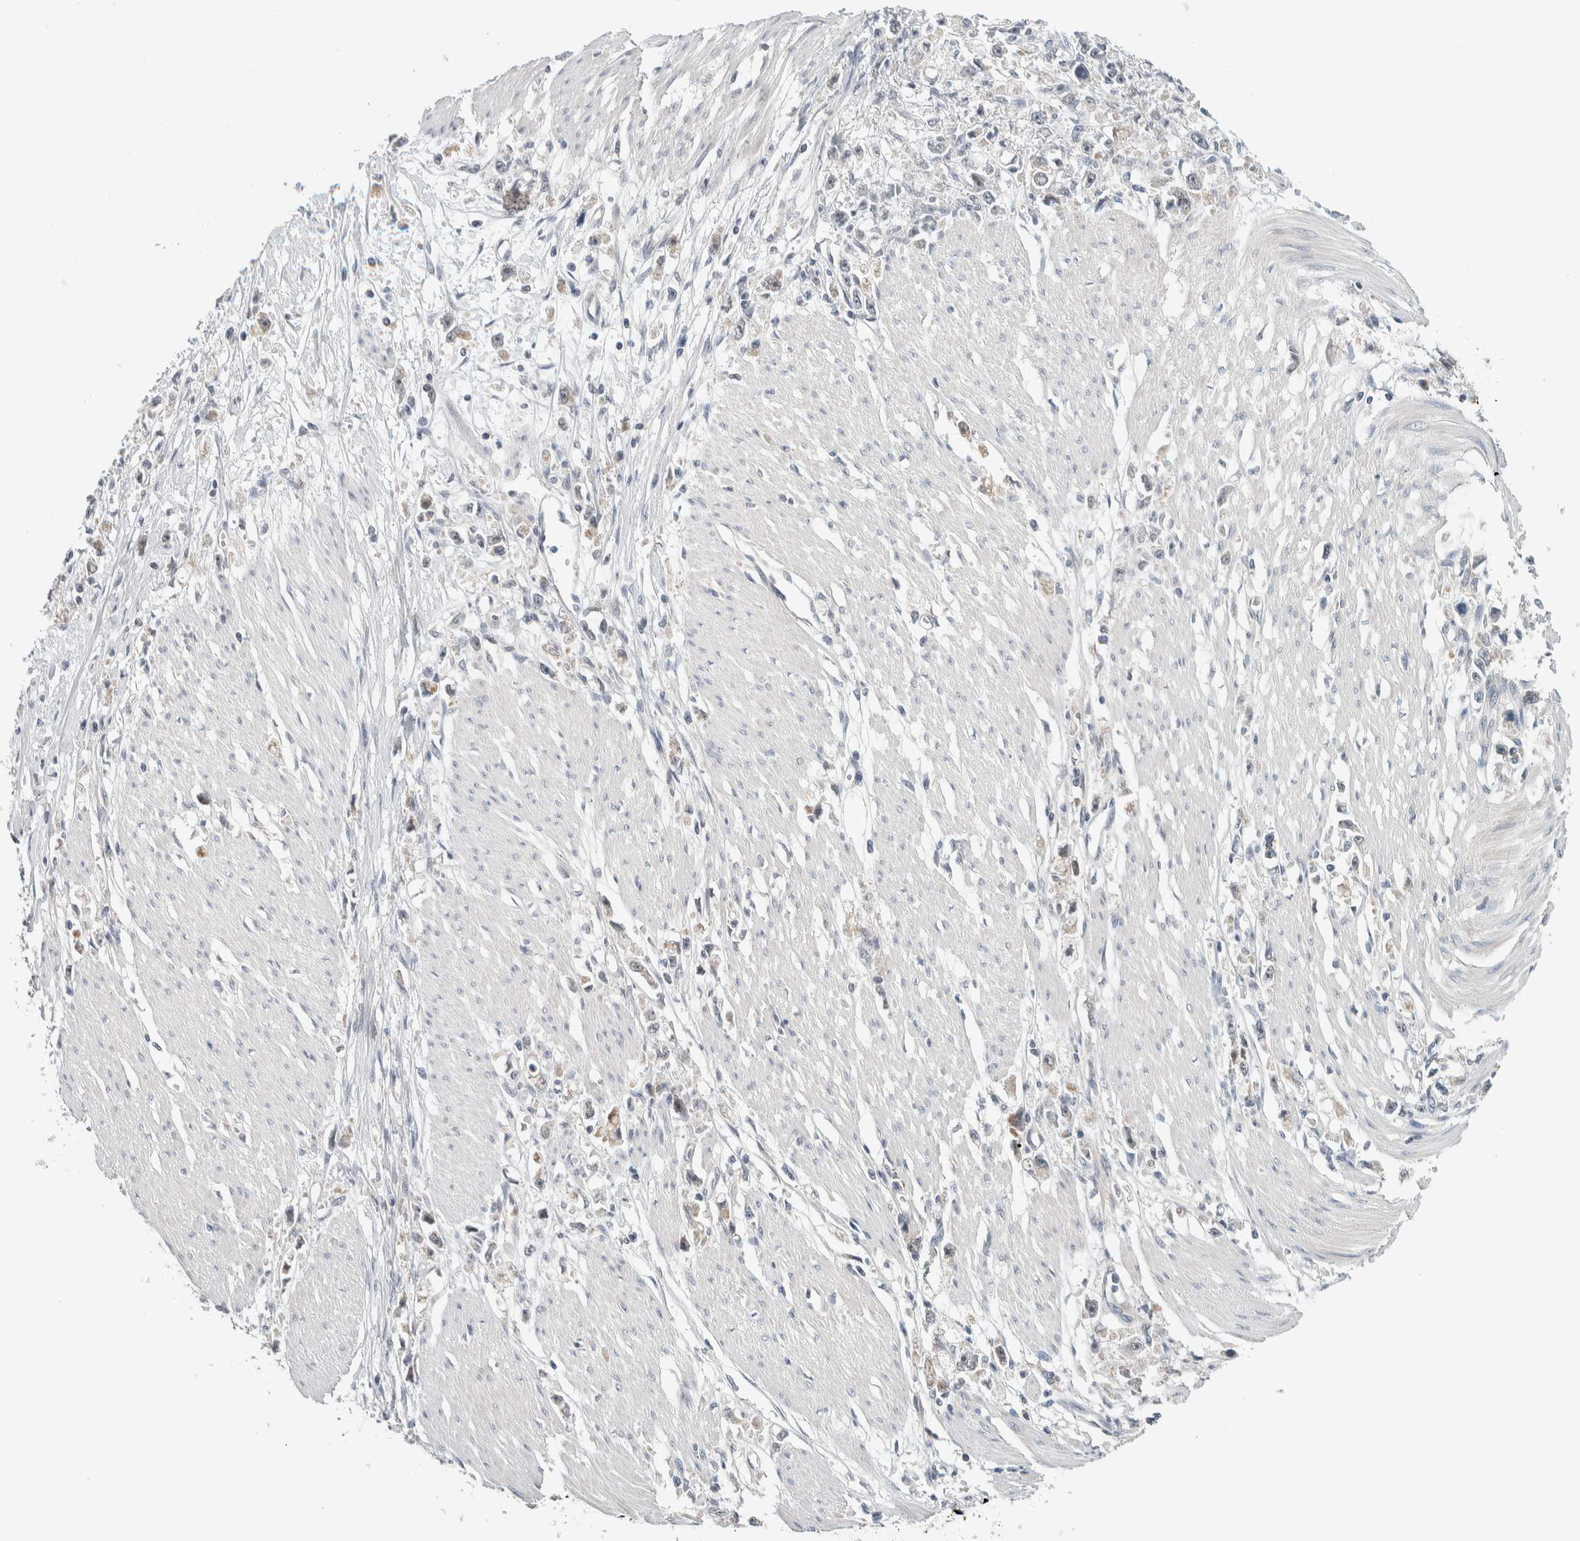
{"staining": {"intensity": "negative", "quantity": "none", "location": "none"}, "tissue": "stomach cancer", "cell_type": "Tumor cells", "image_type": "cancer", "snomed": [{"axis": "morphology", "description": "Adenocarcinoma, NOS"}, {"axis": "topography", "description": "Stomach"}], "caption": "The immunohistochemistry micrograph has no significant expression in tumor cells of adenocarcinoma (stomach) tissue. (Stains: DAB (3,3'-diaminobenzidine) immunohistochemistry with hematoxylin counter stain, Microscopy: brightfield microscopy at high magnification).", "gene": "SHPK", "patient": {"sex": "female", "age": 59}}